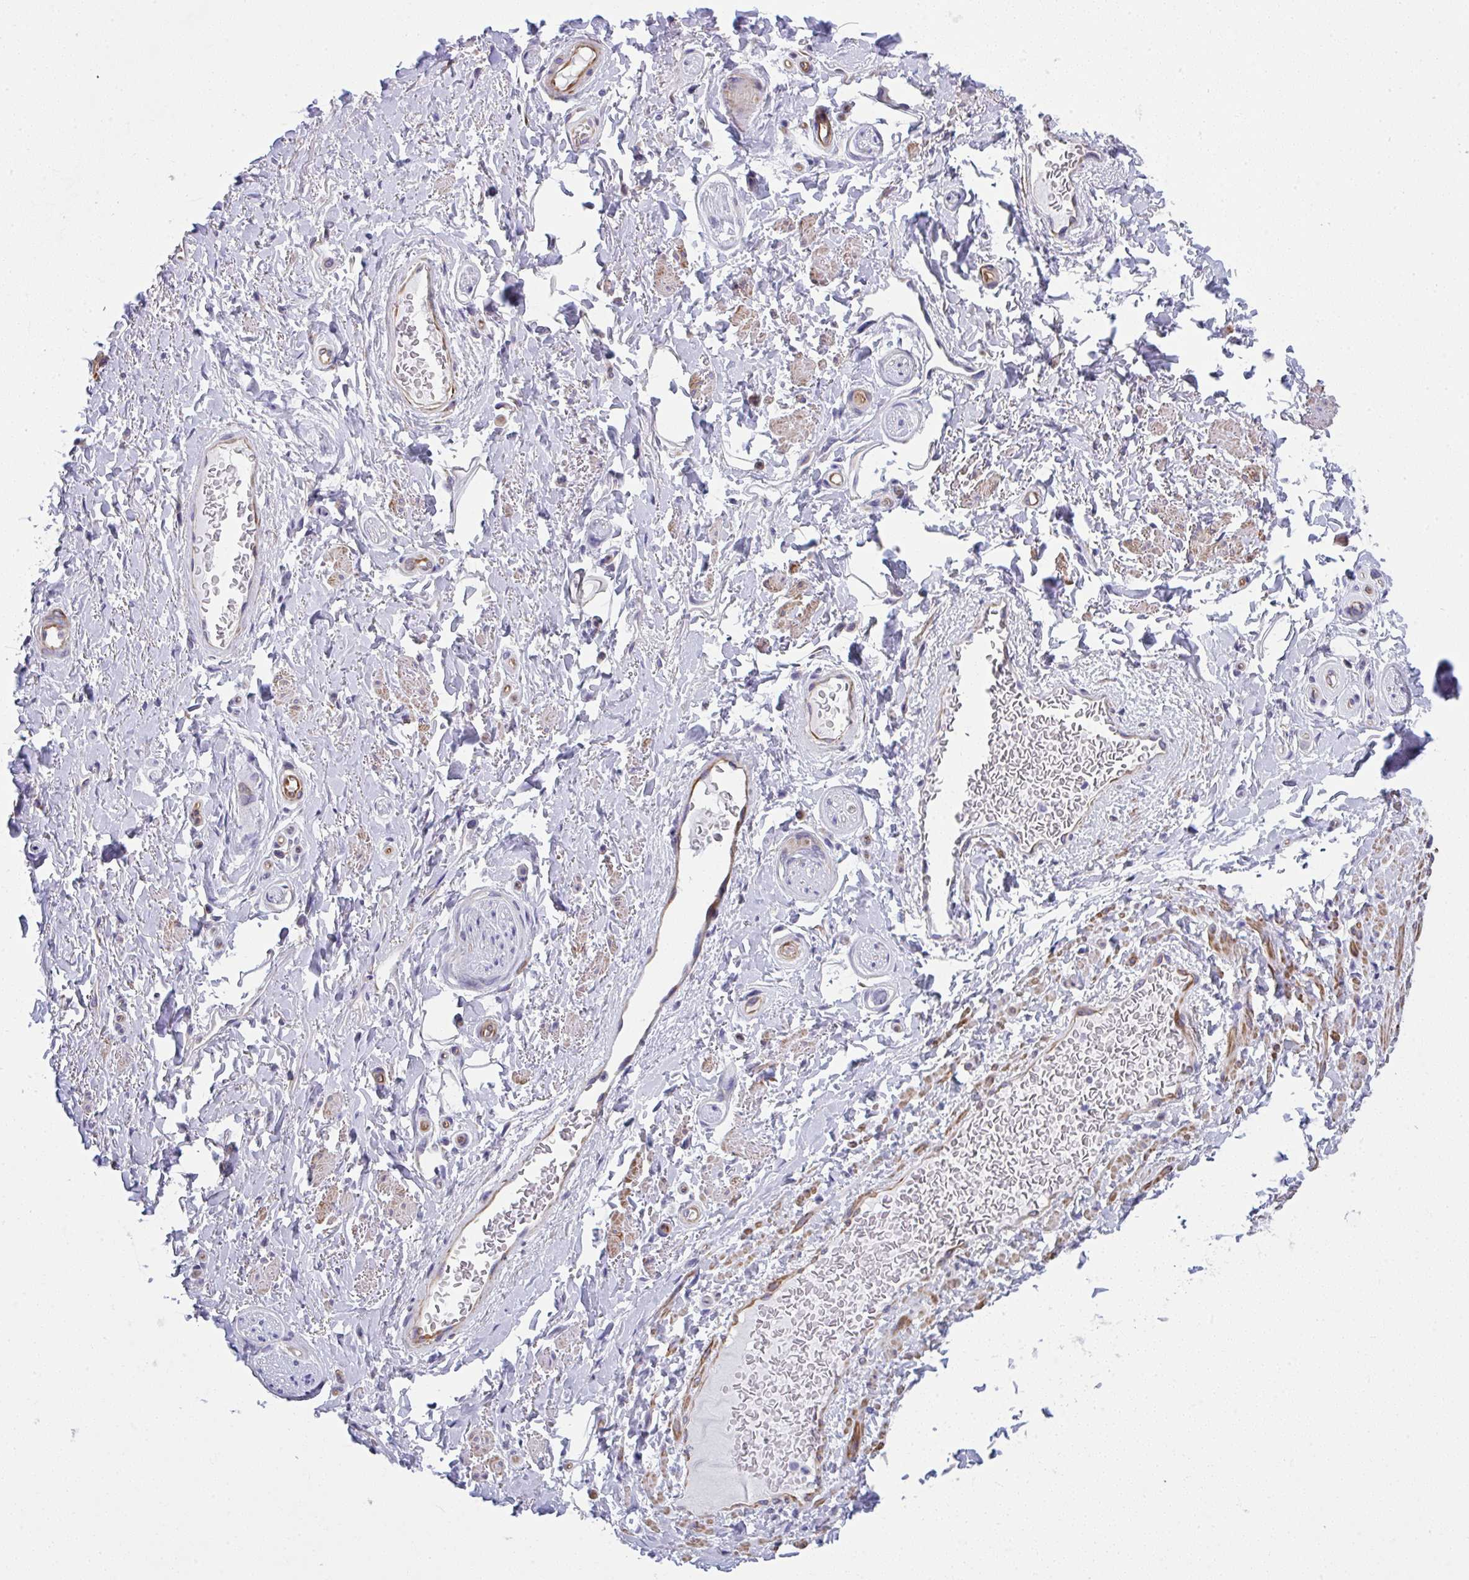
{"staining": {"intensity": "negative", "quantity": "none", "location": "none"}, "tissue": "adipose tissue", "cell_type": "Adipocytes", "image_type": "normal", "snomed": [{"axis": "morphology", "description": "Normal tissue, NOS"}, {"axis": "topography", "description": "Peripheral nerve tissue"}], "caption": "DAB (3,3'-diaminobenzidine) immunohistochemical staining of benign adipose tissue exhibits no significant positivity in adipocytes.", "gene": "MYL12A", "patient": {"sex": "male", "age": 51}}